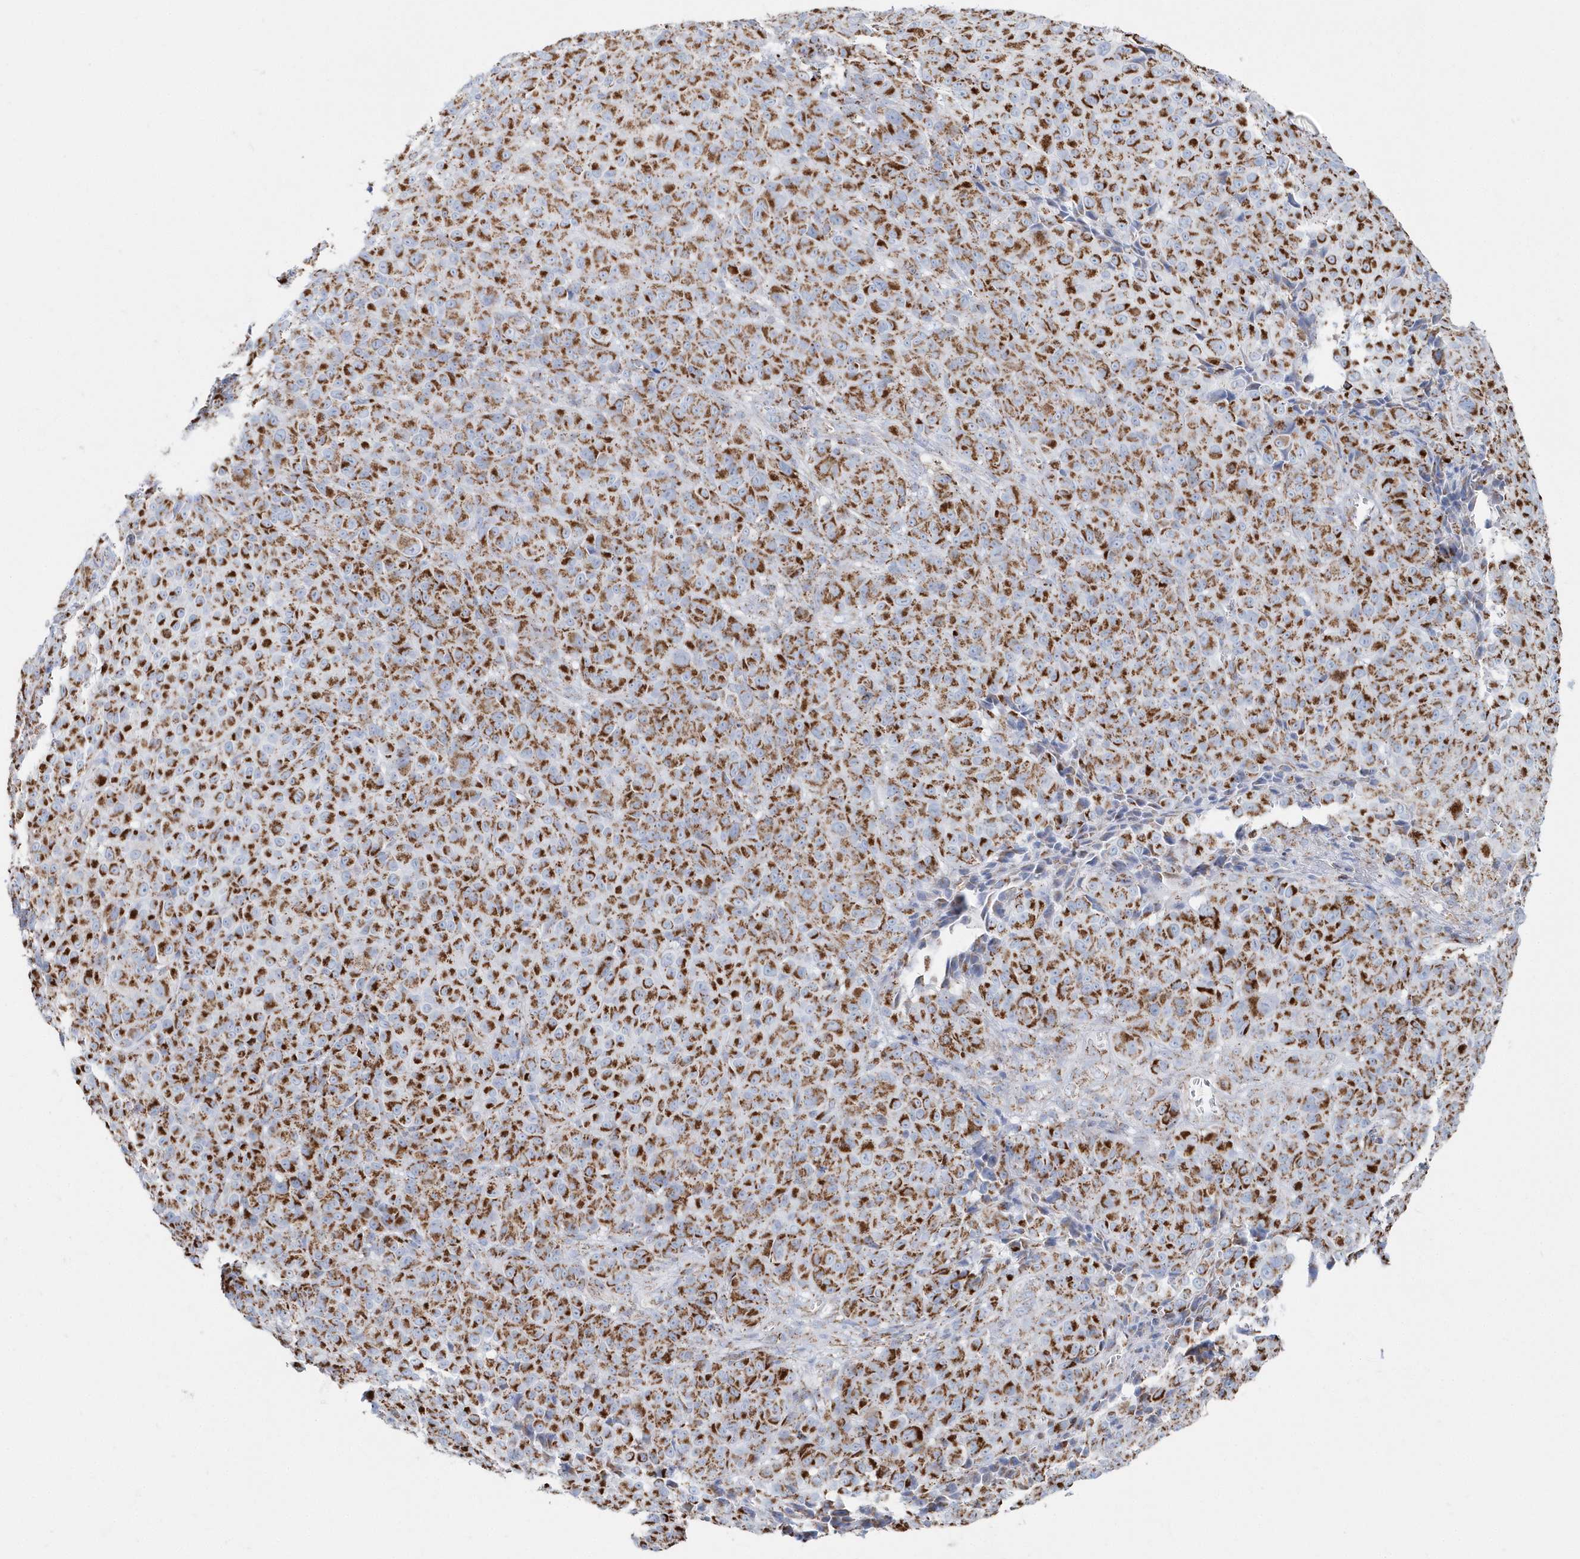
{"staining": {"intensity": "moderate", "quantity": ">75%", "location": "cytoplasmic/membranous"}, "tissue": "melanoma", "cell_type": "Tumor cells", "image_type": "cancer", "snomed": [{"axis": "morphology", "description": "Malignant melanoma, NOS"}, {"axis": "topography", "description": "Skin"}], "caption": "Malignant melanoma stained with a protein marker exhibits moderate staining in tumor cells.", "gene": "TMCO6", "patient": {"sex": "male", "age": 73}}